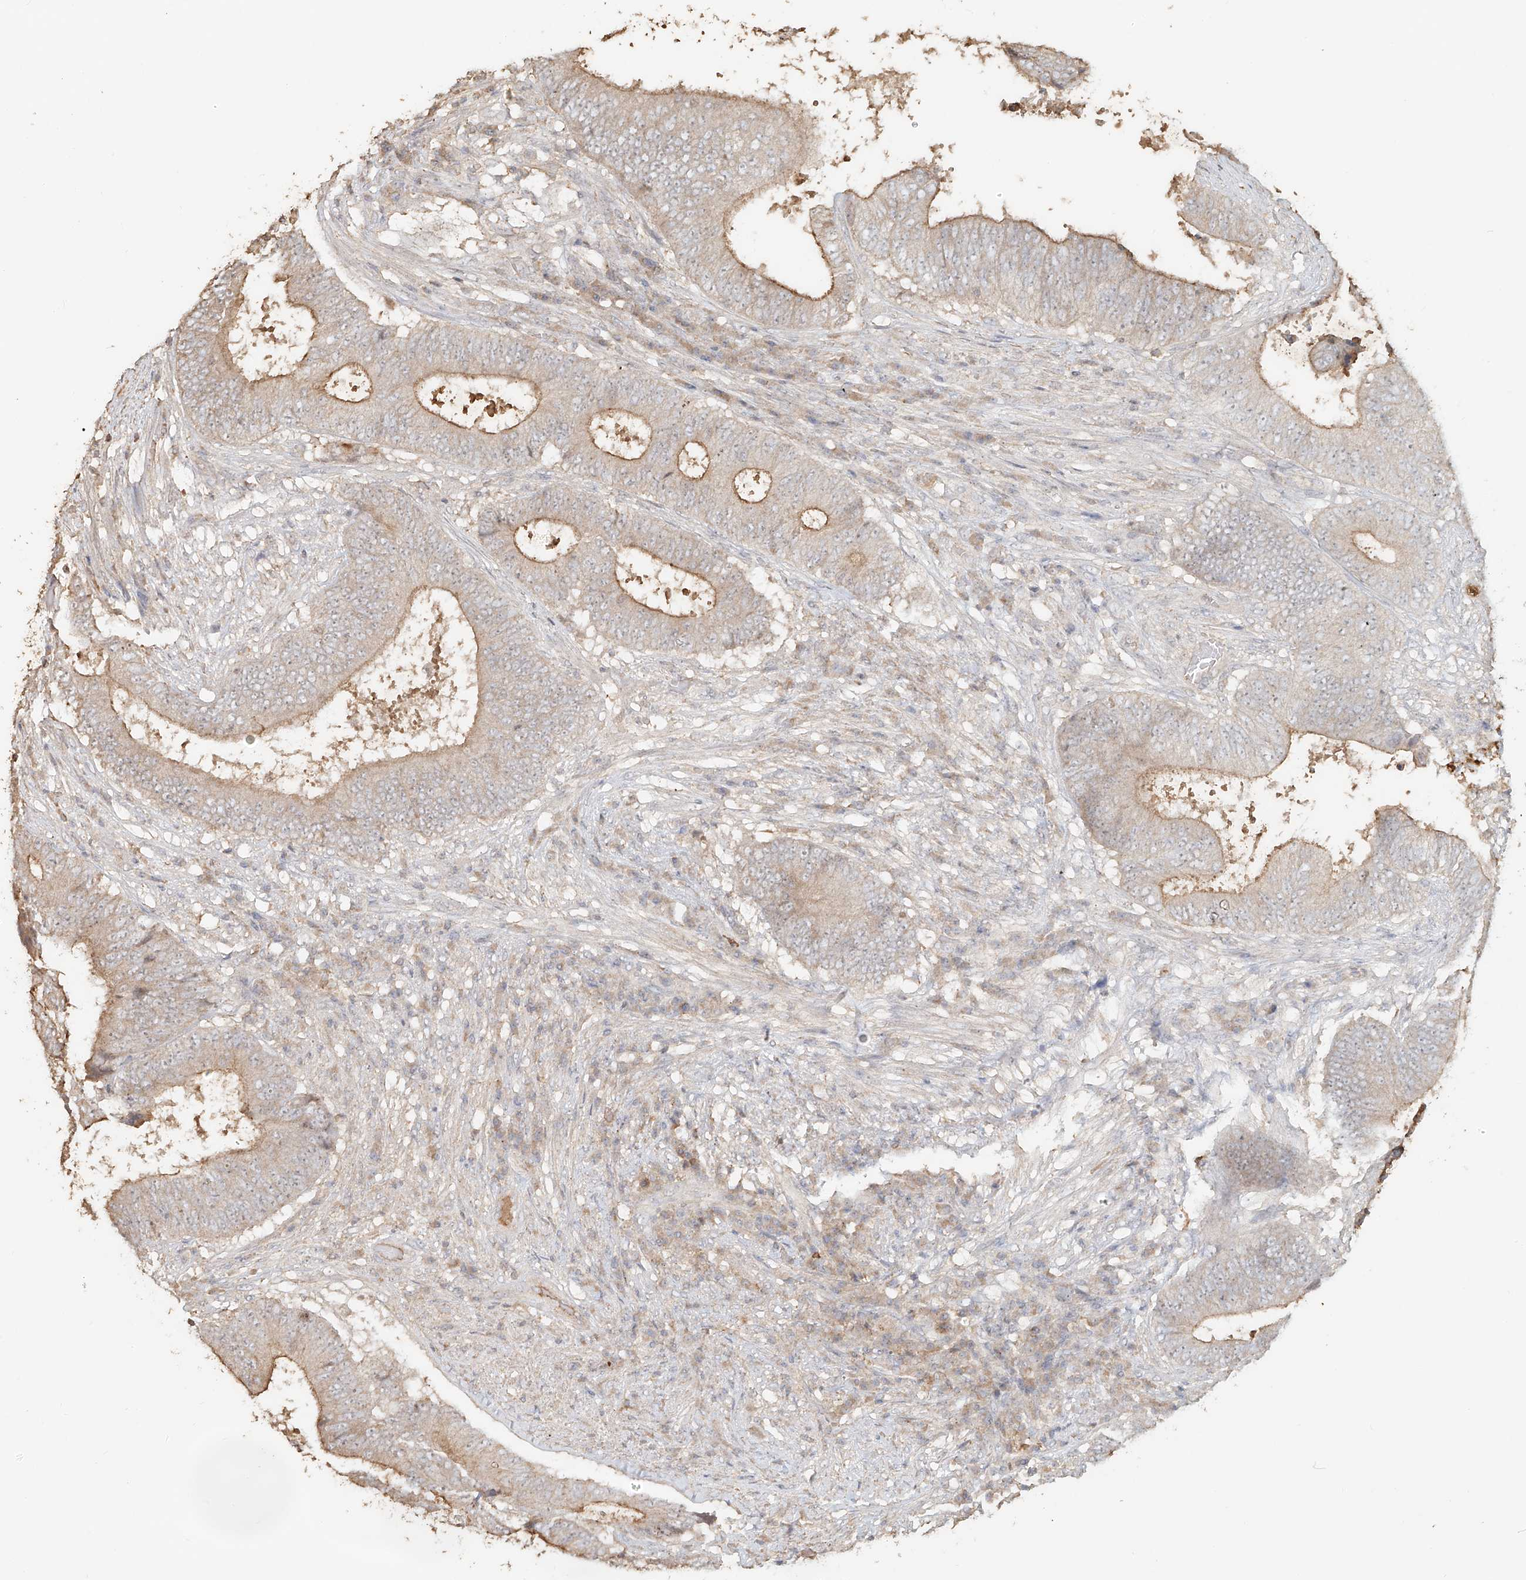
{"staining": {"intensity": "moderate", "quantity": "<25%", "location": "cytoplasmic/membranous"}, "tissue": "colorectal cancer", "cell_type": "Tumor cells", "image_type": "cancer", "snomed": [{"axis": "morphology", "description": "Adenocarcinoma, NOS"}, {"axis": "topography", "description": "Rectum"}], "caption": "There is low levels of moderate cytoplasmic/membranous staining in tumor cells of colorectal cancer, as demonstrated by immunohistochemical staining (brown color).", "gene": "NPHS1", "patient": {"sex": "male", "age": 72}}